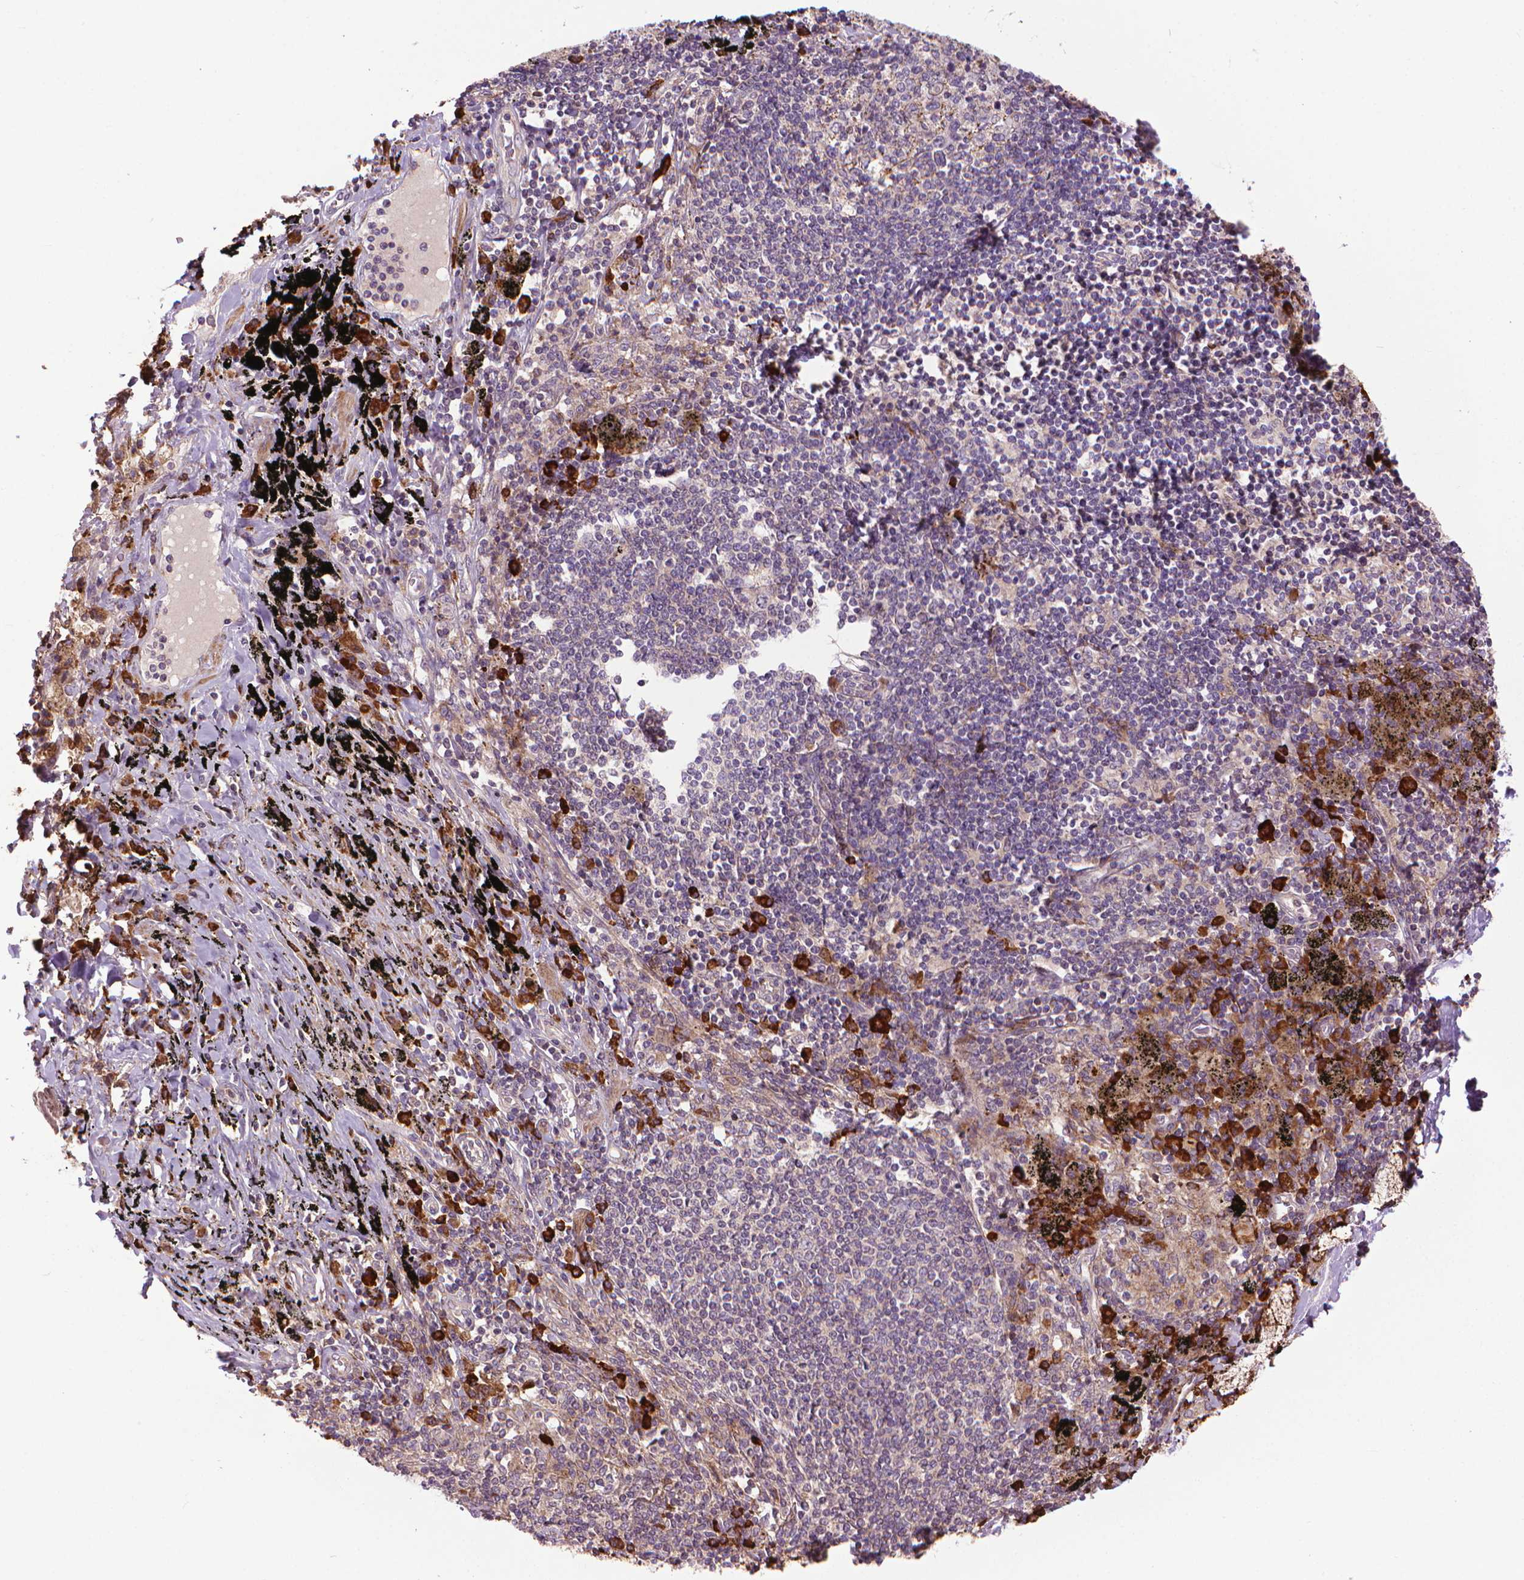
{"staining": {"intensity": "negative", "quantity": "none", "location": "none"}, "tissue": "adipose tissue", "cell_type": "Adipocytes", "image_type": "normal", "snomed": [{"axis": "morphology", "description": "Normal tissue, NOS"}, {"axis": "topography", "description": "Bronchus"}, {"axis": "topography", "description": "Lung"}], "caption": "Adipocytes are negative for brown protein staining in normal adipose tissue.", "gene": "MYH14", "patient": {"sex": "female", "age": 57}}